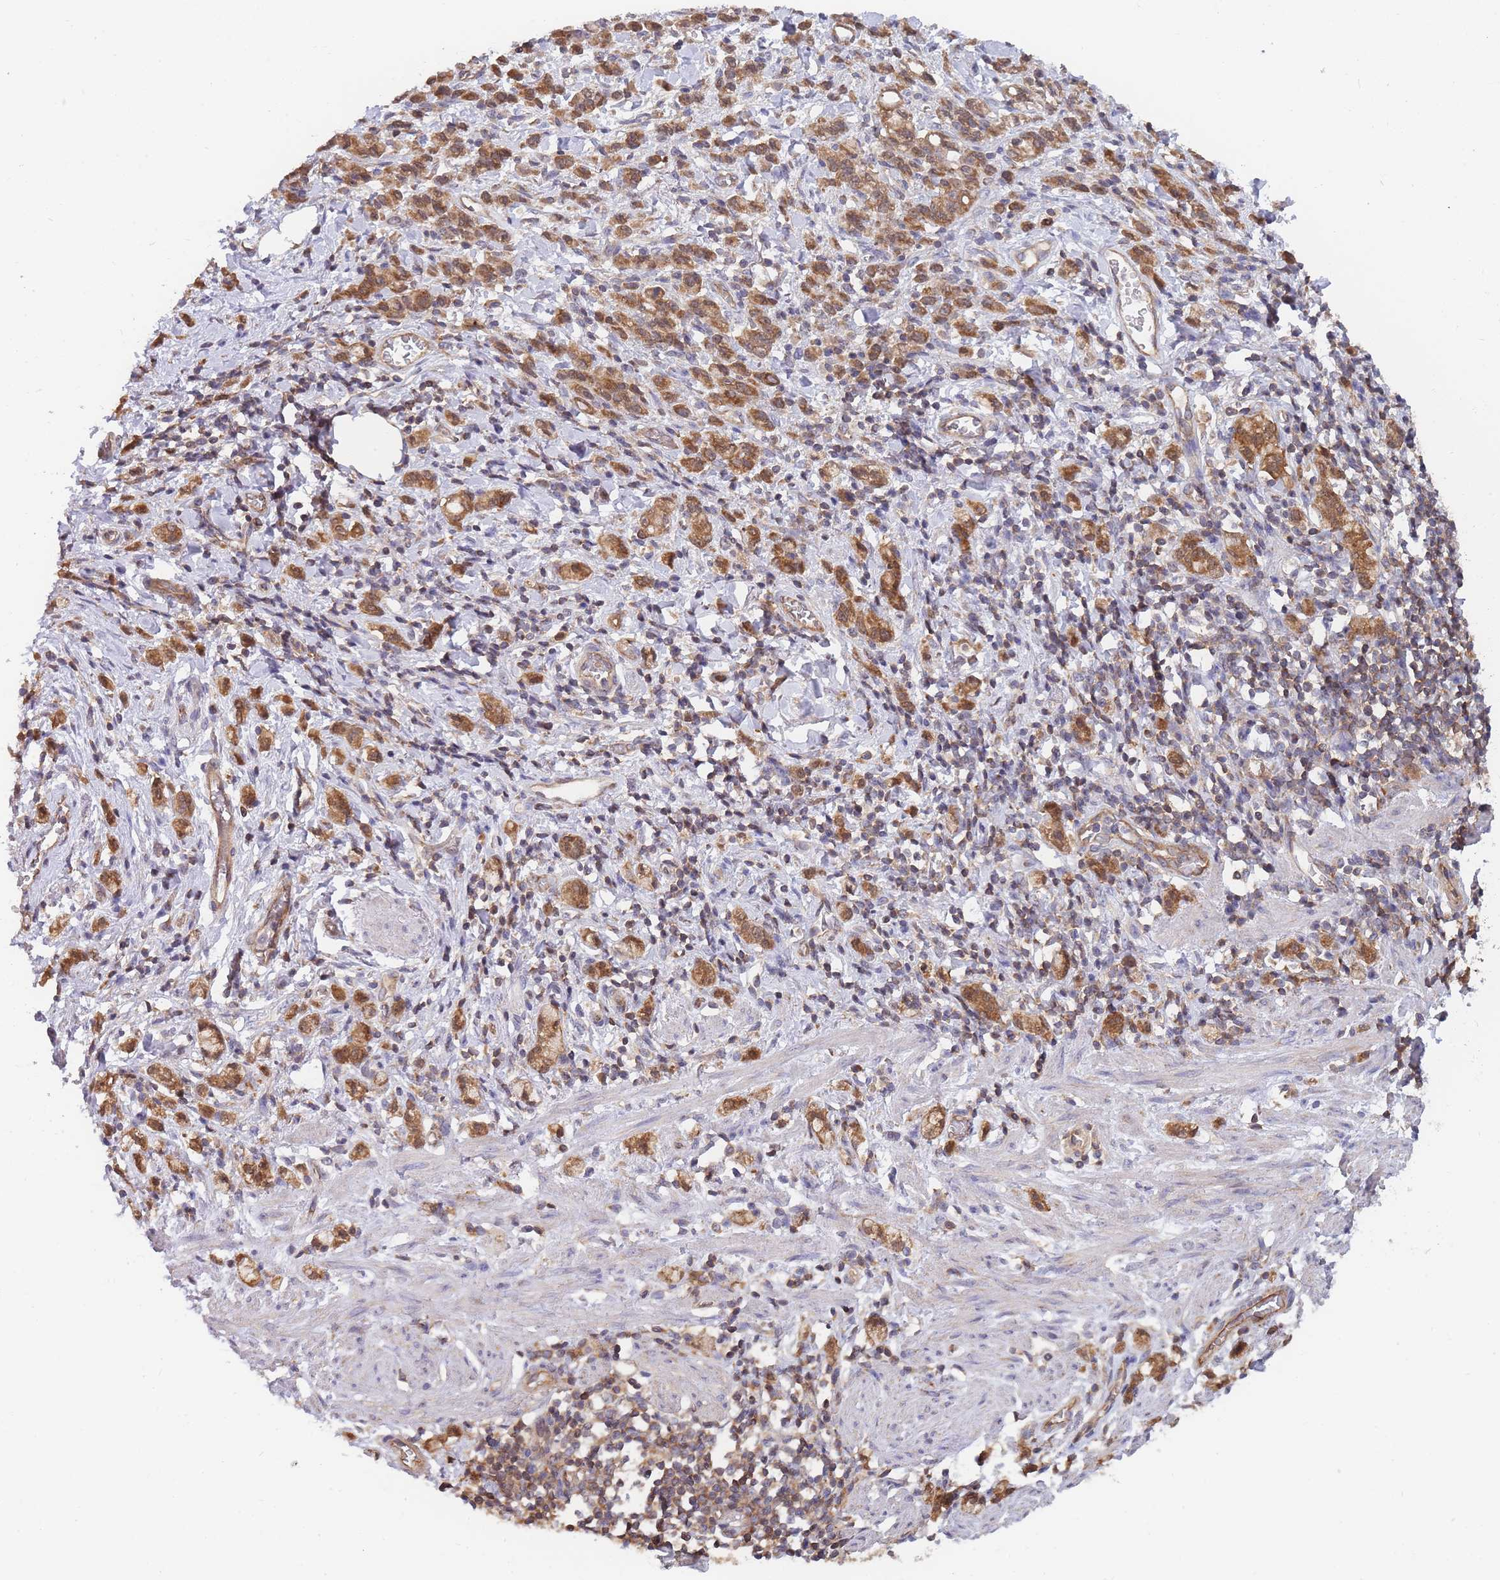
{"staining": {"intensity": "moderate", "quantity": ">75%", "location": "cytoplasmic/membranous,nuclear"}, "tissue": "stomach cancer", "cell_type": "Tumor cells", "image_type": "cancer", "snomed": [{"axis": "morphology", "description": "Adenocarcinoma, NOS"}, {"axis": "topography", "description": "Stomach"}], "caption": "Human adenocarcinoma (stomach) stained with a protein marker demonstrates moderate staining in tumor cells.", "gene": "MRPS18B", "patient": {"sex": "male", "age": 77}}